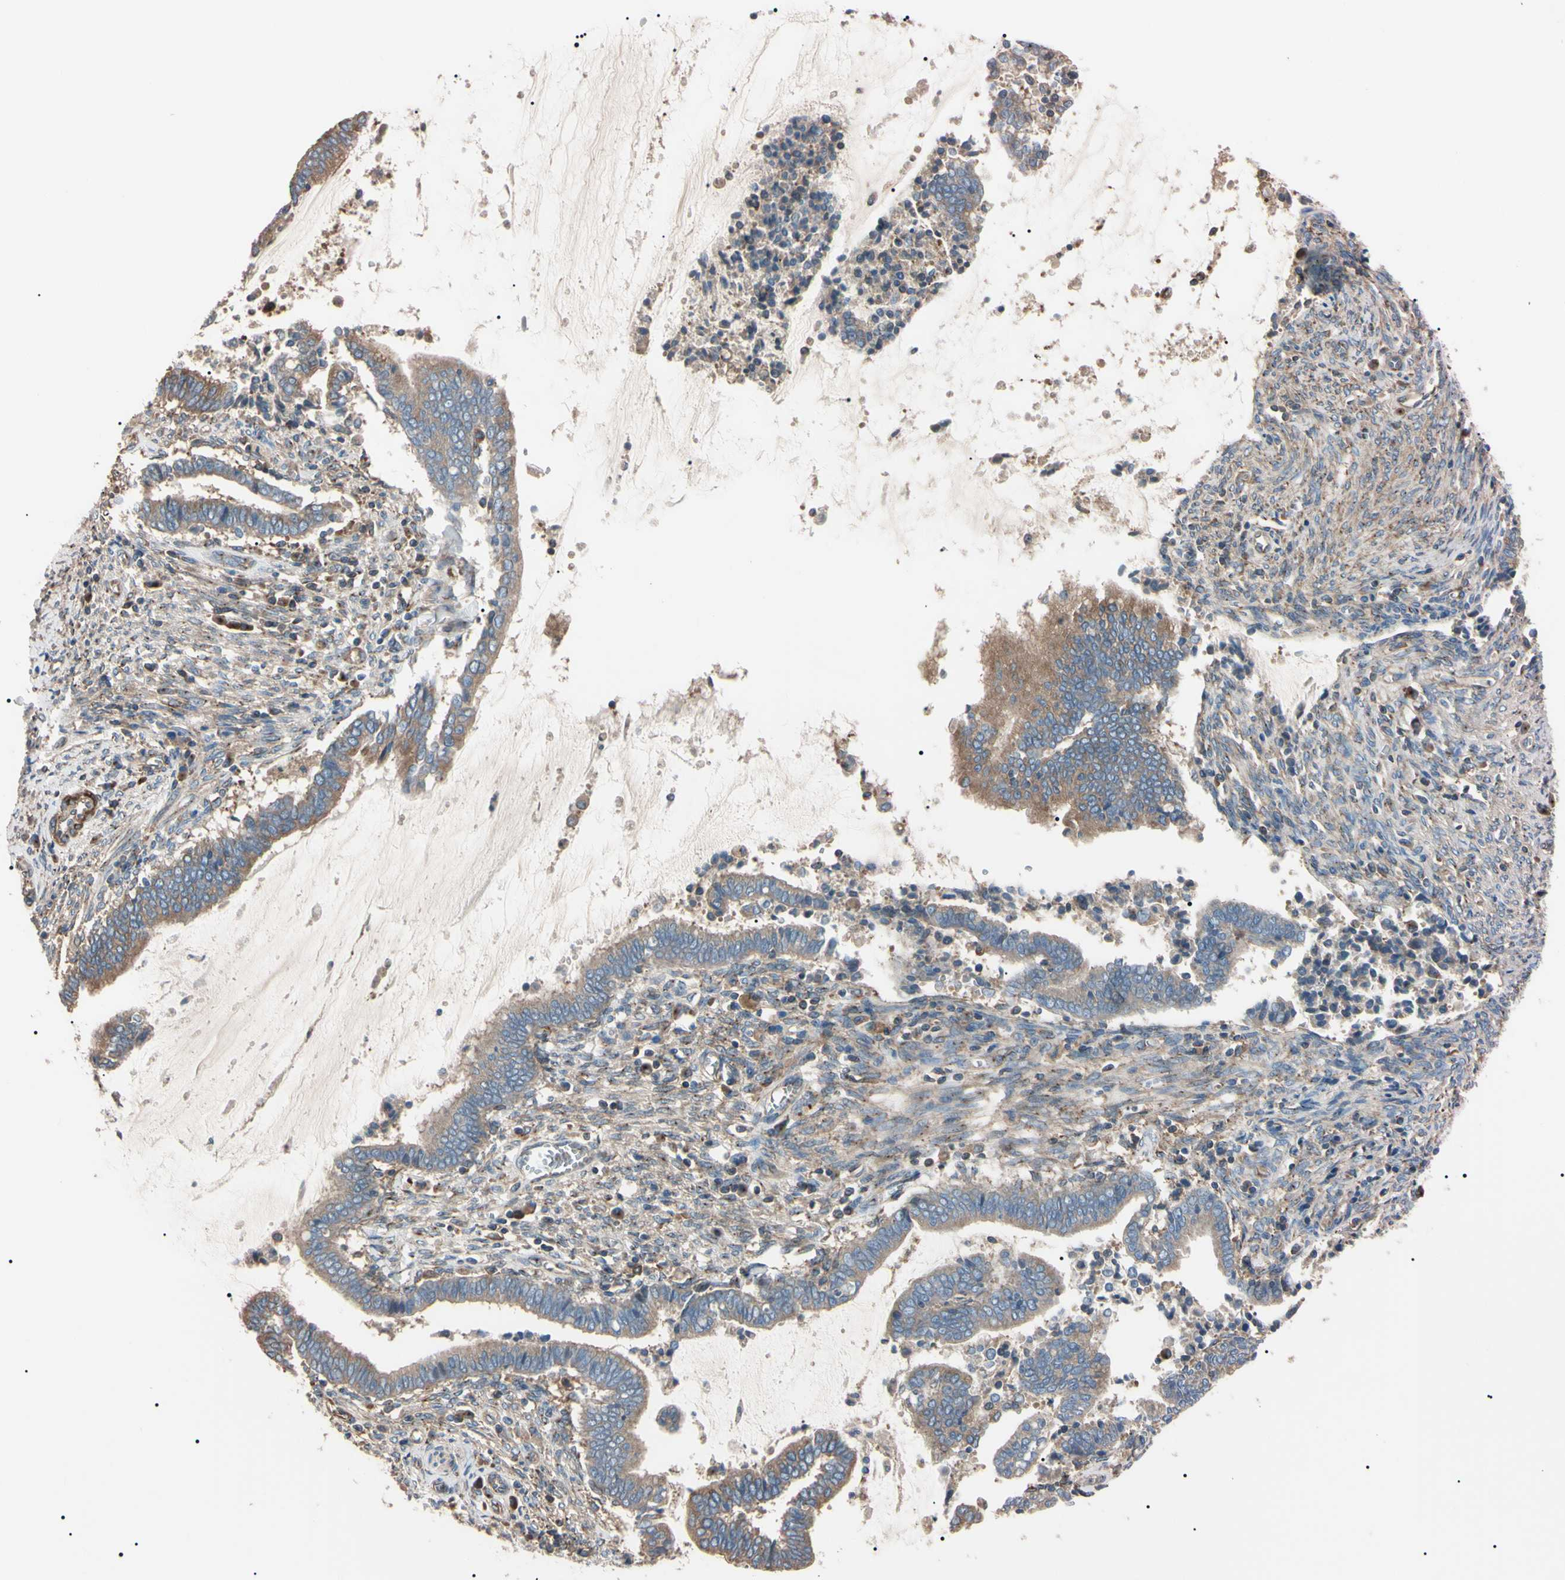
{"staining": {"intensity": "weak", "quantity": ">75%", "location": "cytoplasmic/membranous"}, "tissue": "cervical cancer", "cell_type": "Tumor cells", "image_type": "cancer", "snomed": [{"axis": "morphology", "description": "Adenocarcinoma, NOS"}, {"axis": "topography", "description": "Cervix"}], "caption": "Tumor cells exhibit weak cytoplasmic/membranous expression in about >75% of cells in cervical cancer.", "gene": "PRKACA", "patient": {"sex": "female", "age": 44}}